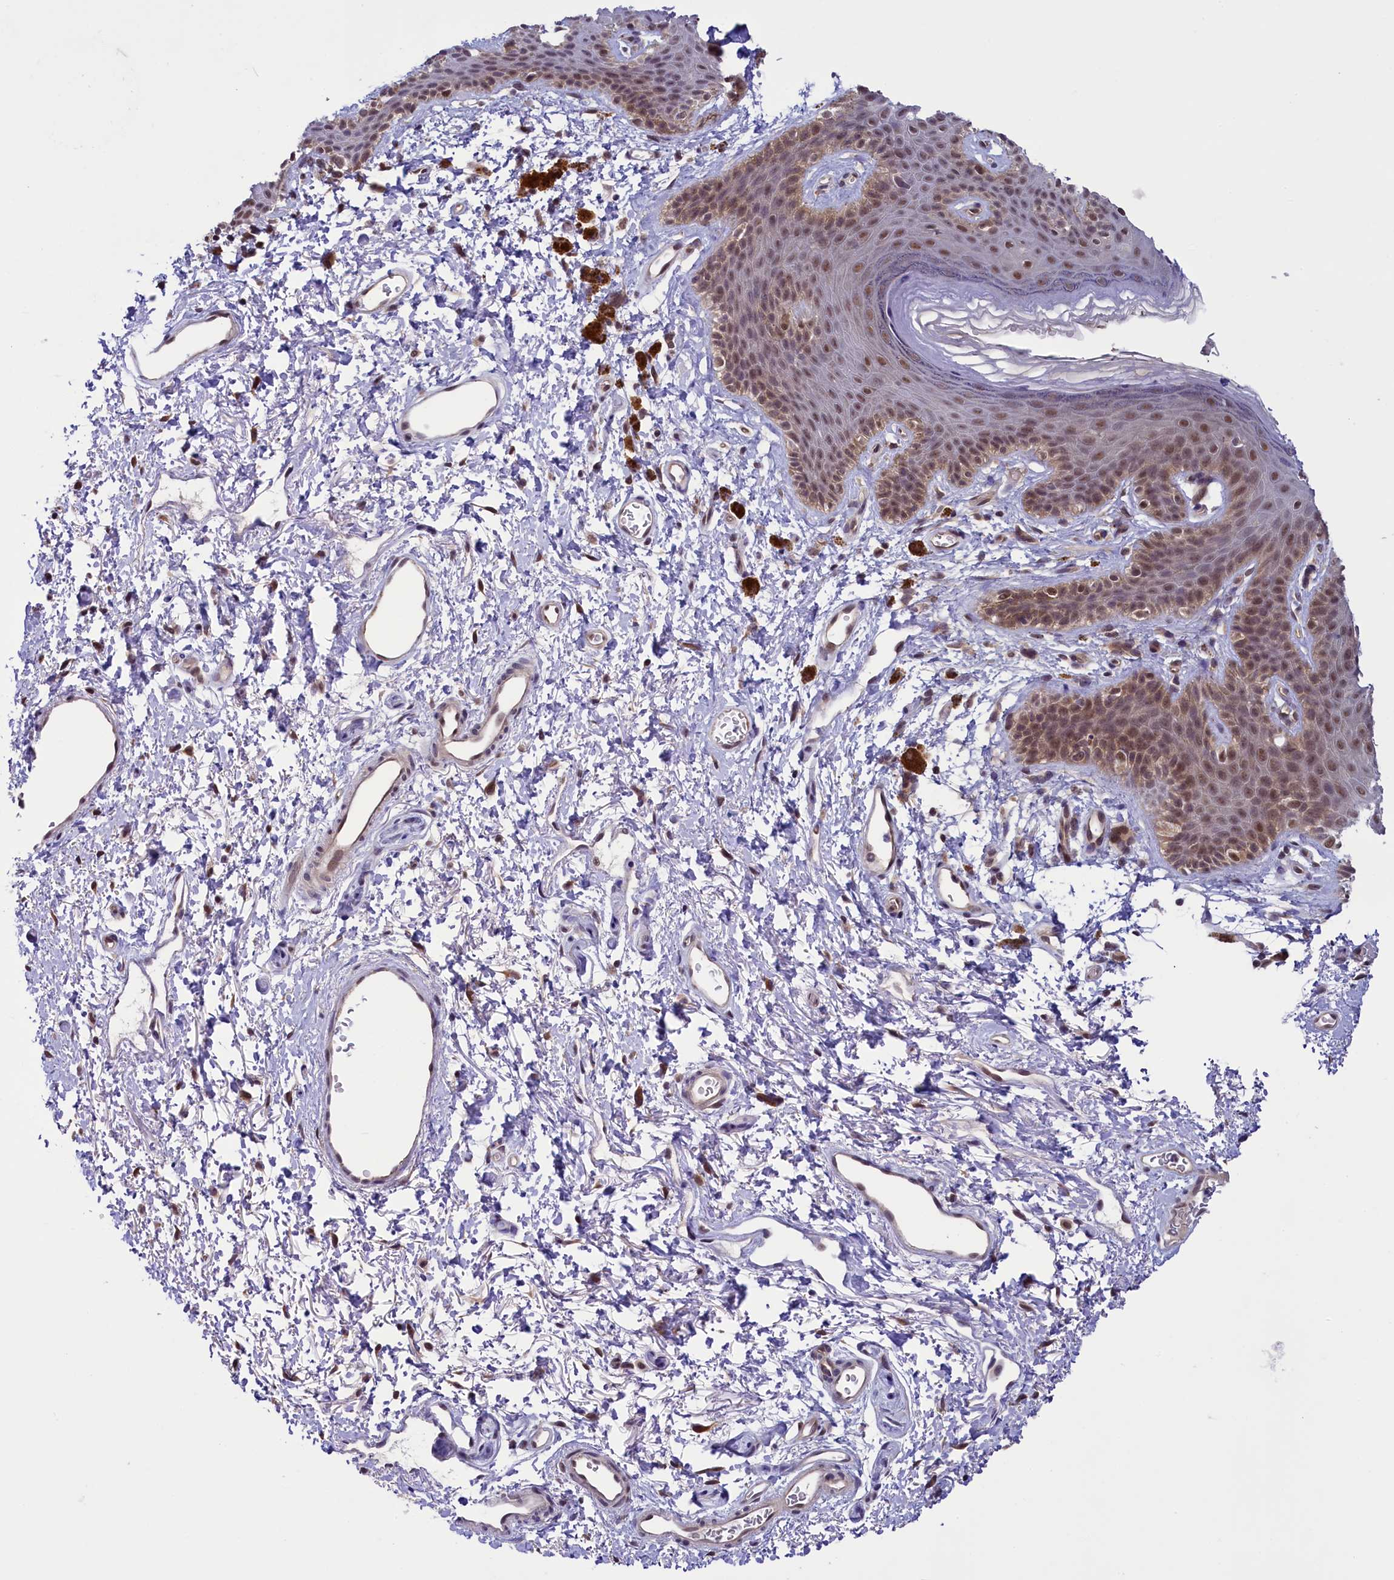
{"staining": {"intensity": "moderate", "quantity": ">75%", "location": "cytoplasmic/membranous,nuclear"}, "tissue": "skin", "cell_type": "Epidermal cells", "image_type": "normal", "snomed": [{"axis": "morphology", "description": "Normal tissue, NOS"}, {"axis": "topography", "description": "Anal"}], "caption": "Protein expression analysis of unremarkable human skin reveals moderate cytoplasmic/membranous,nuclear staining in about >75% of epidermal cells. (Brightfield microscopy of DAB IHC at high magnification).", "gene": "SLC7A6OS", "patient": {"sex": "female", "age": 46}}